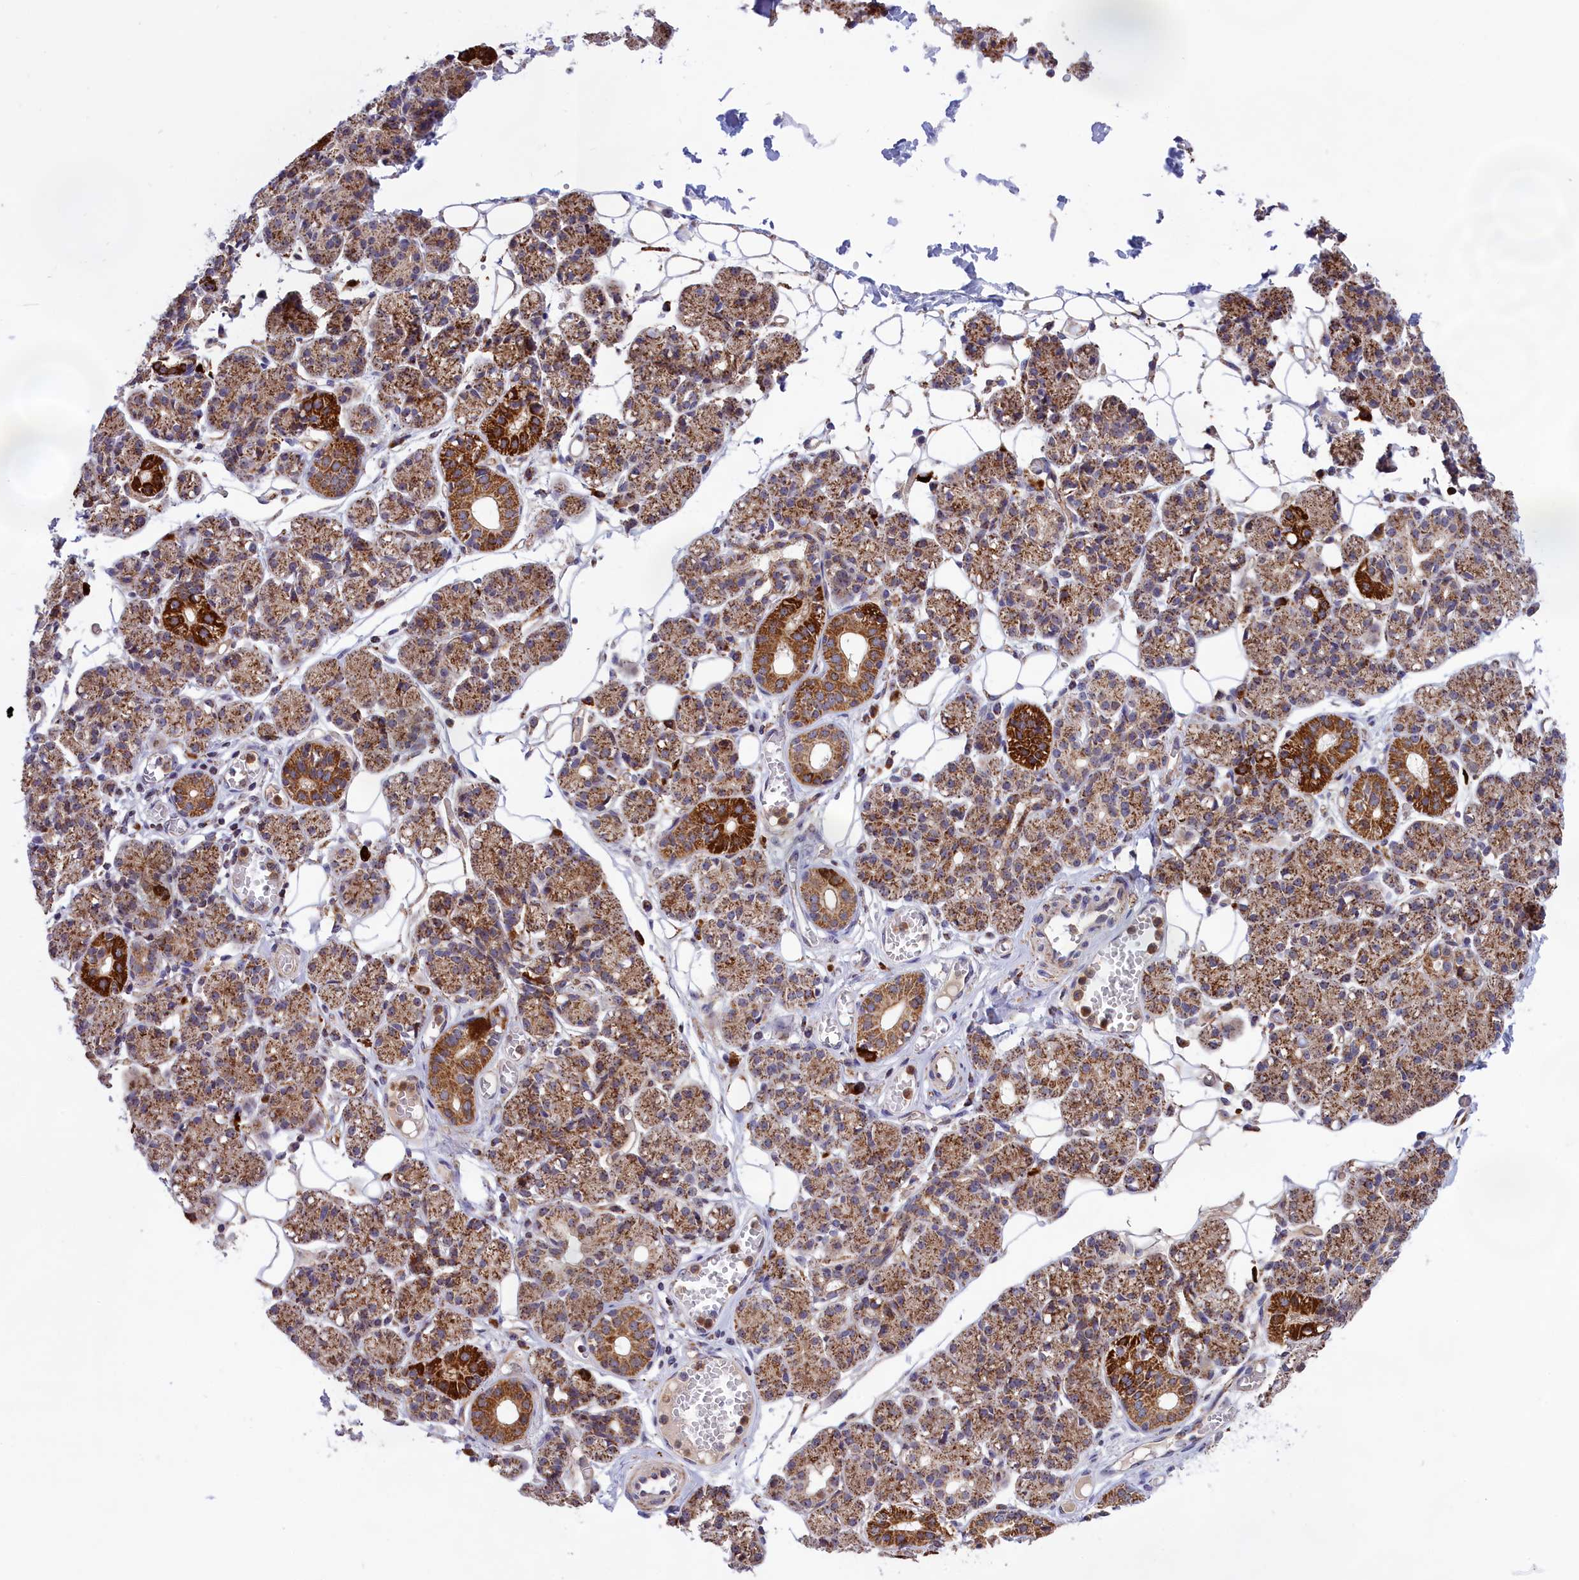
{"staining": {"intensity": "moderate", "quantity": ">75%", "location": "cytoplasmic/membranous,nuclear"}, "tissue": "salivary gland", "cell_type": "Glandular cells", "image_type": "normal", "snomed": [{"axis": "morphology", "description": "Normal tissue, NOS"}, {"axis": "topography", "description": "Salivary gland"}], "caption": "Immunohistochemical staining of benign salivary gland shows moderate cytoplasmic/membranous,nuclear protein expression in about >75% of glandular cells.", "gene": "MPND", "patient": {"sex": "male", "age": 63}}